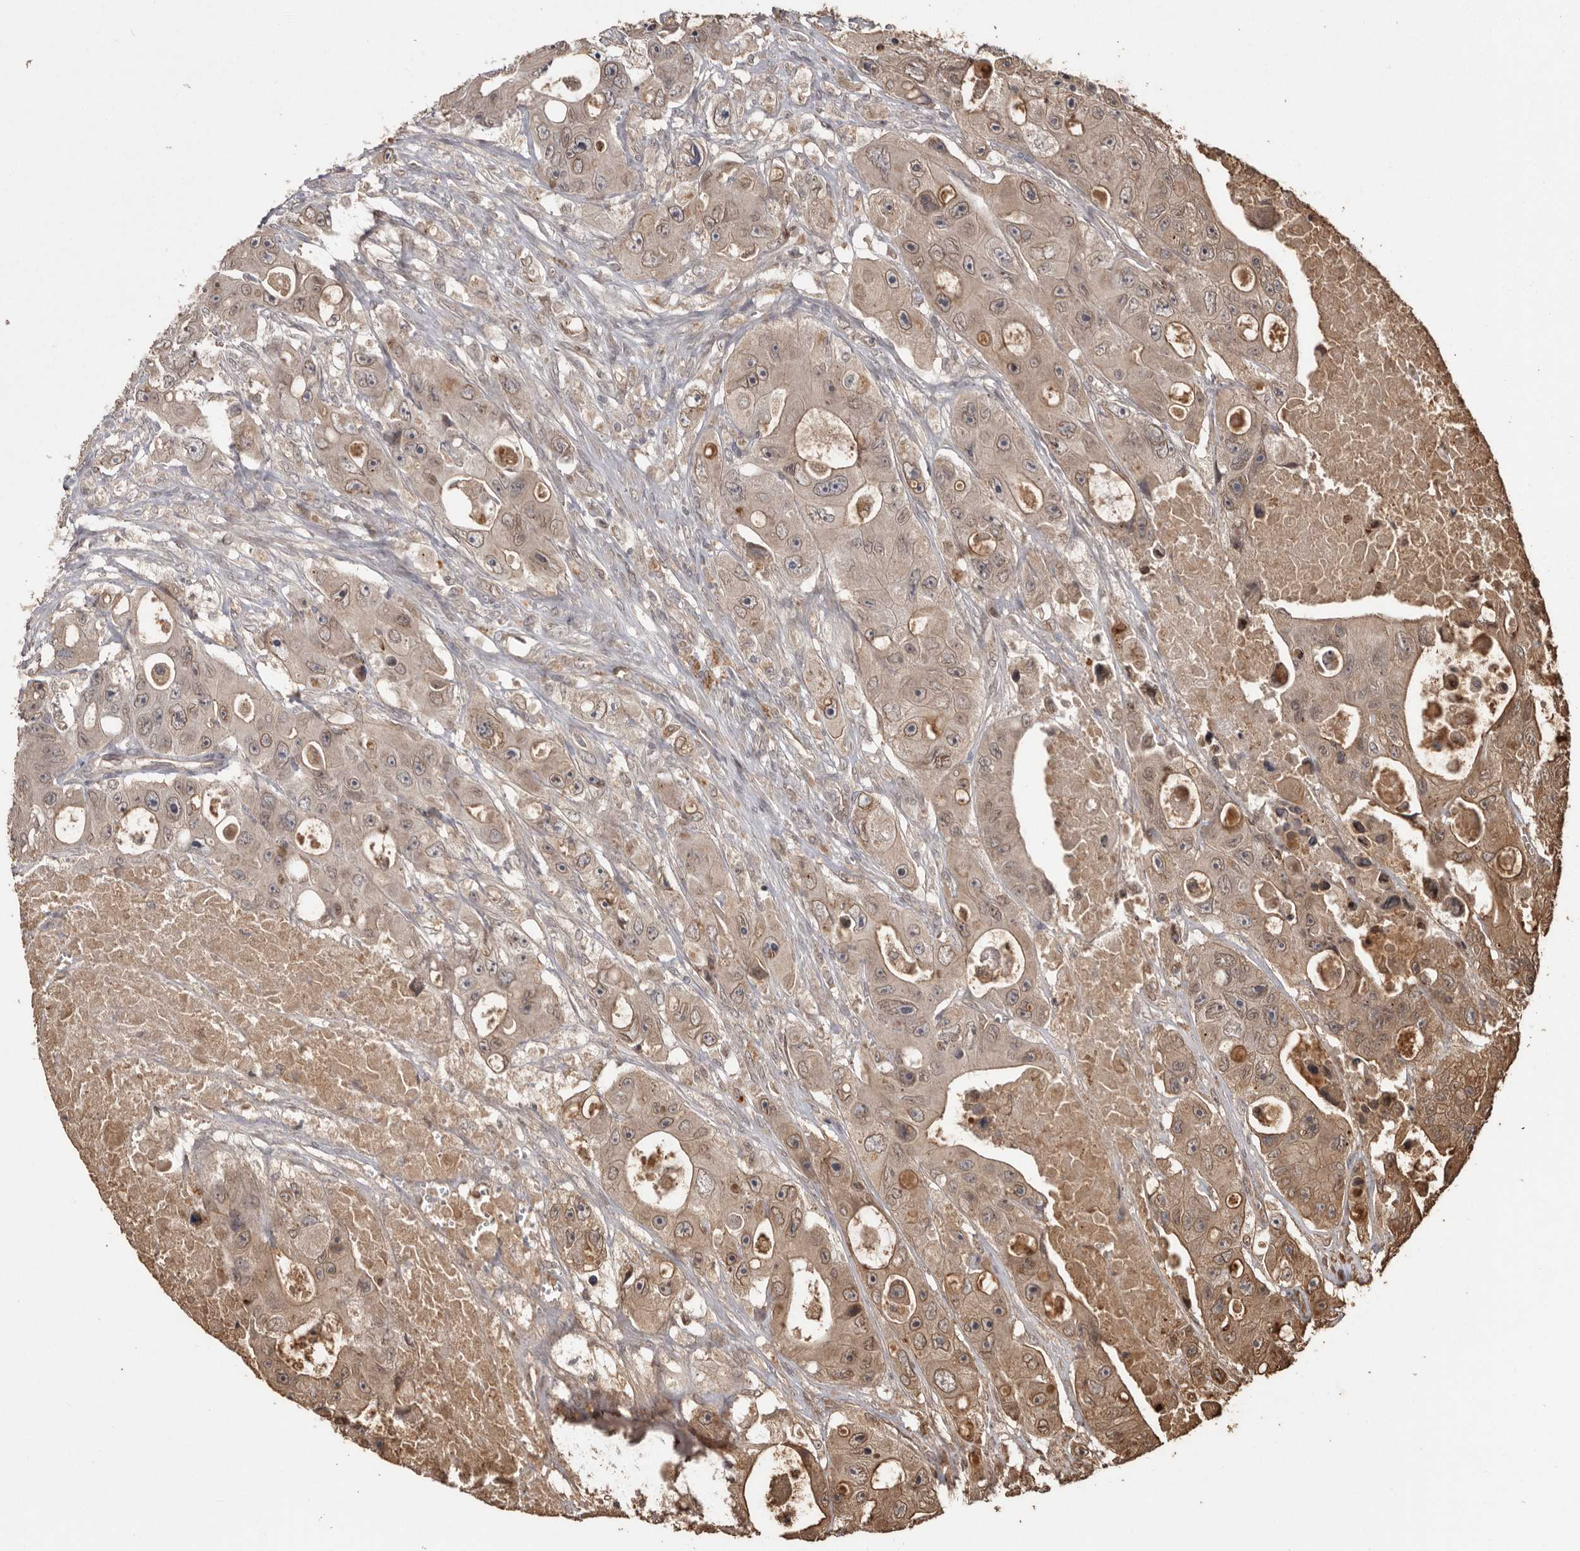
{"staining": {"intensity": "moderate", "quantity": ">75%", "location": "cytoplasmic/membranous,nuclear"}, "tissue": "colorectal cancer", "cell_type": "Tumor cells", "image_type": "cancer", "snomed": [{"axis": "morphology", "description": "Adenocarcinoma, NOS"}, {"axis": "topography", "description": "Colon"}], "caption": "Colorectal cancer (adenocarcinoma) was stained to show a protein in brown. There is medium levels of moderate cytoplasmic/membranous and nuclear expression in approximately >75% of tumor cells. (Stains: DAB (3,3'-diaminobenzidine) in brown, nuclei in blue, Microscopy: brightfield microscopy at high magnification).", "gene": "NUP43", "patient": {"sex": "female", "age": 46}}